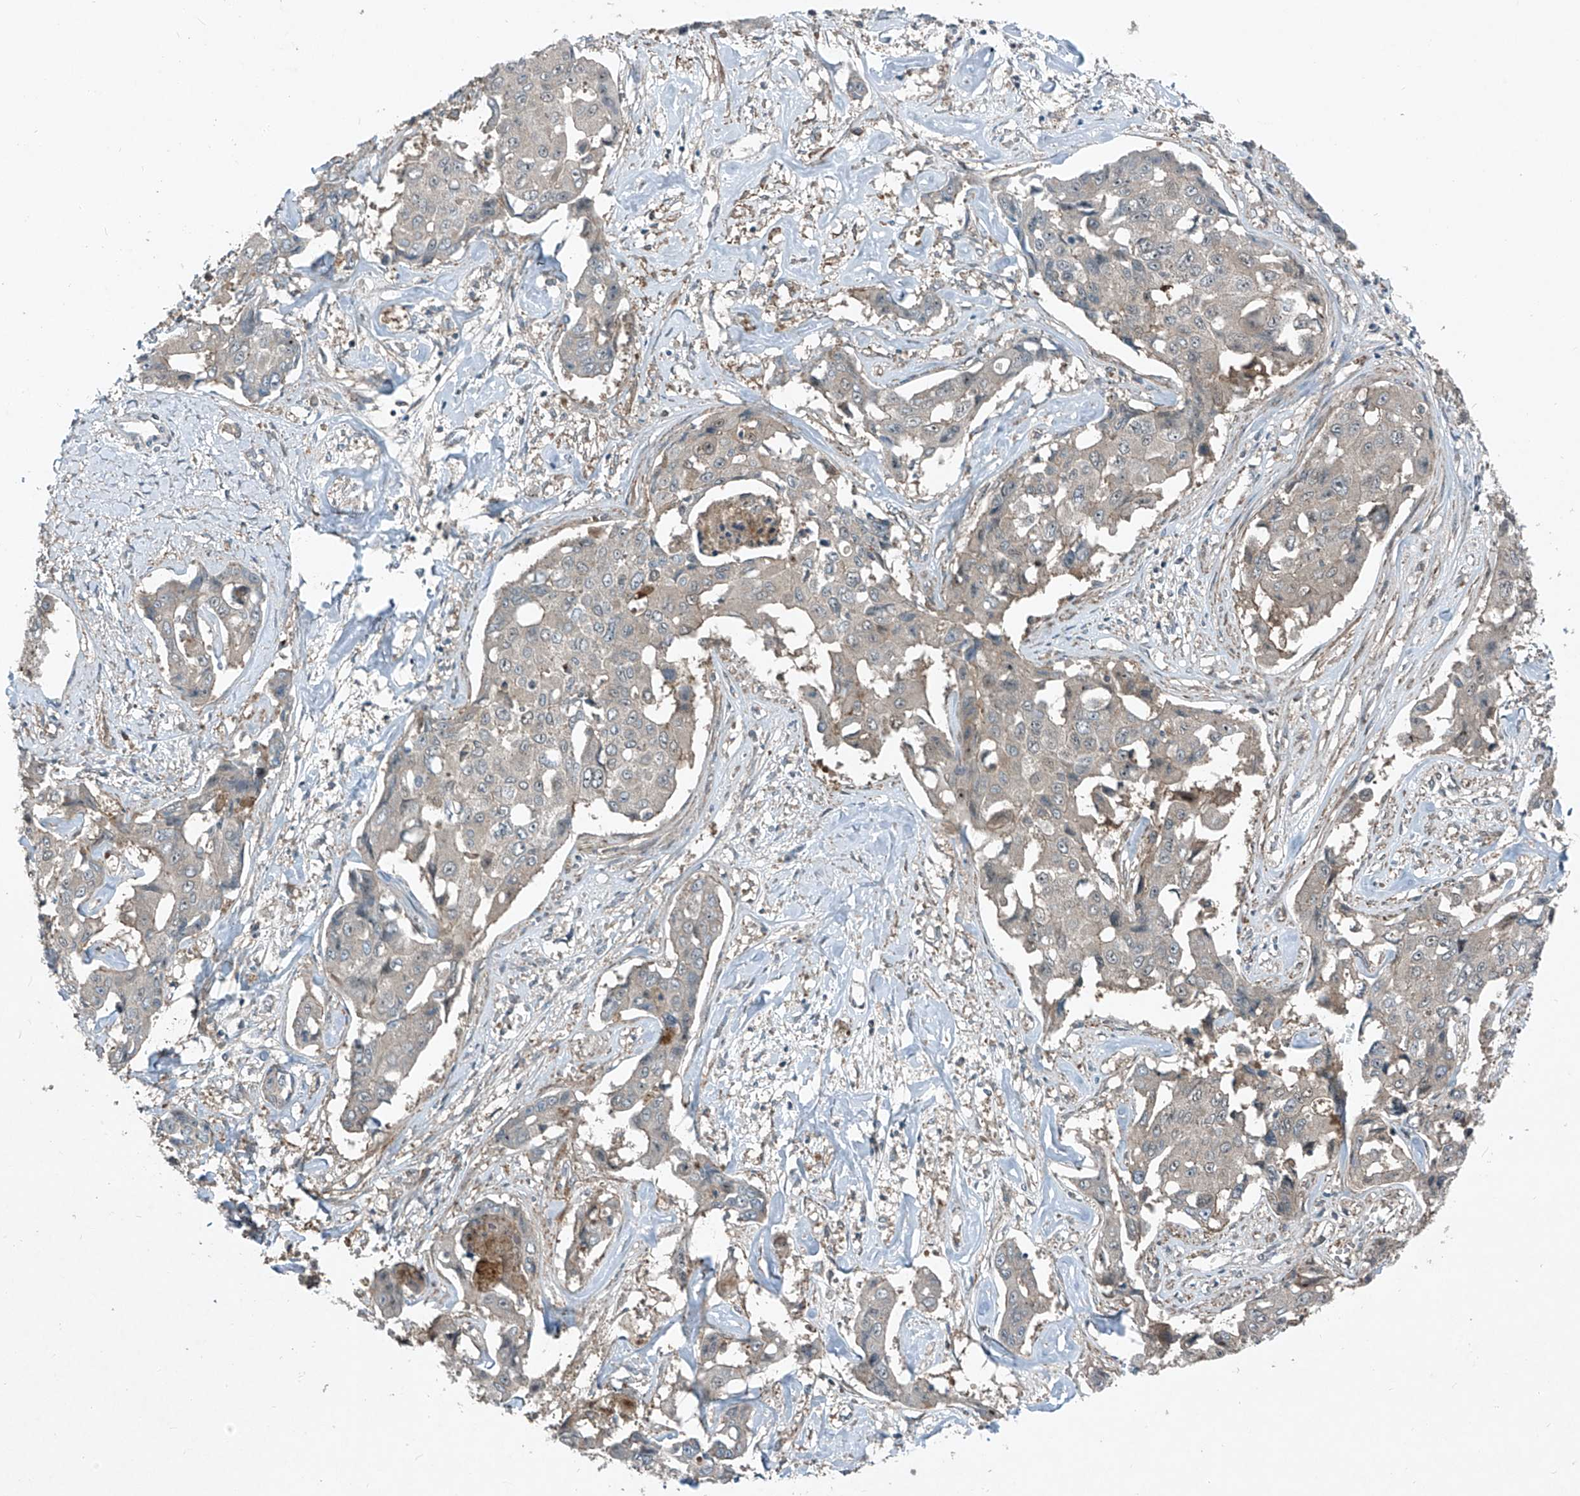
{"staining": {"intensity": "weak", "quantity": "<25%", "location": "nuclear"}, "tissue": "liver cancer", "cell_type": "Tumor cells", "image_type": "cancer", "snomed": [{"axis": "morphology", "description": "Cholangiocarcinoma"}, {"axis": "topography", "description": "Liver"}], "caption": "Immunohistochemical staining of human liver cancer (cholangiocarcinoma) demonstrates no significant positivity in tumor cells.", "gene": "PPCS", "patient": {"sex": "male", "age": 59}}